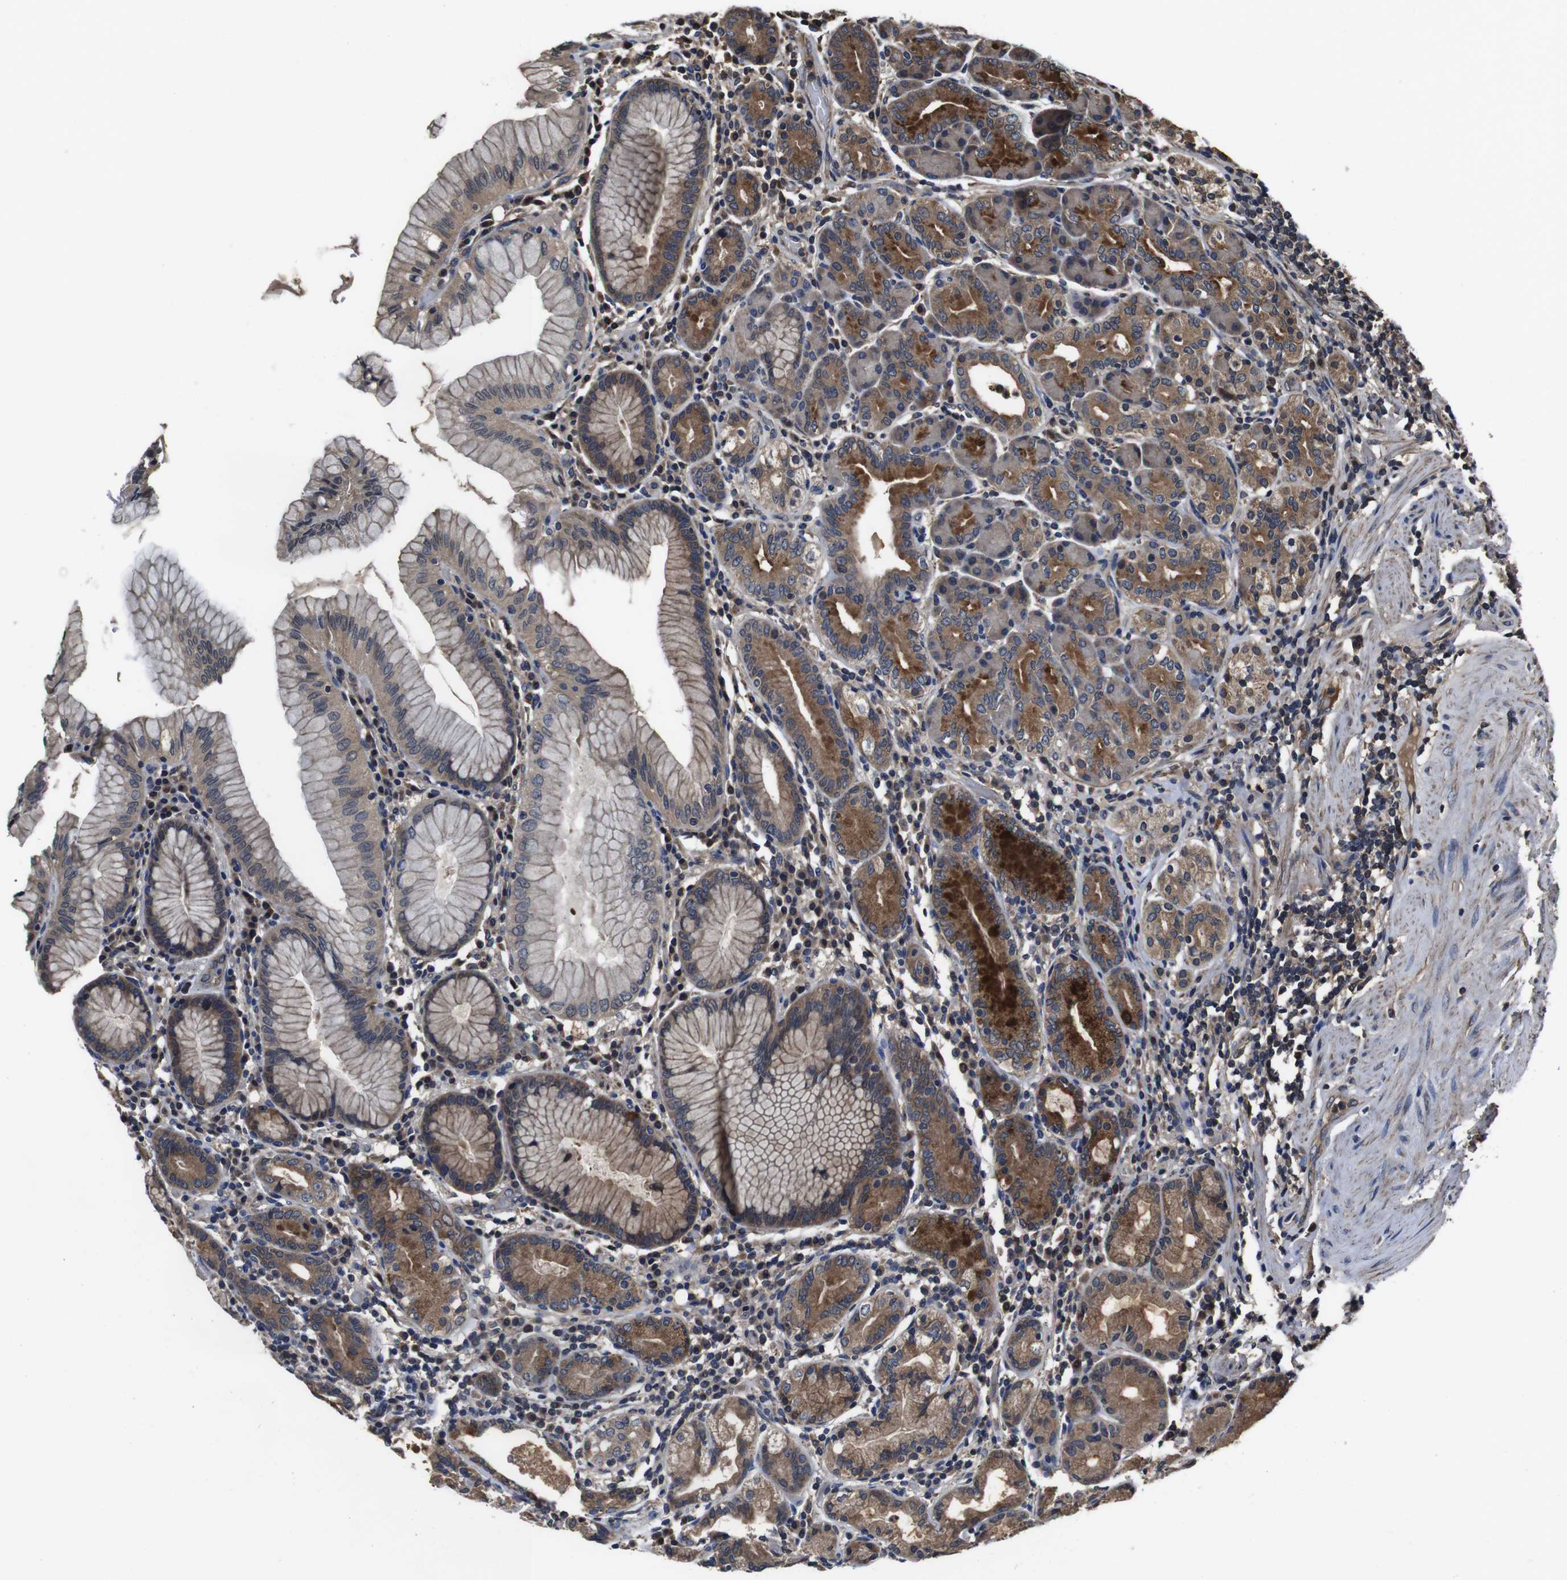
{"staining": {"intensity": "moderate", "quantity": "25%-75%", "location": "cytoplasmic/membranous"}, "tissue": "stomach", "cell_type": "Glandular cells", "image_type": "normal", "snomed": [{"axis": "morphology", "description": "Normal tissue, NOS"}, {"axis": "topography", "description": "Stomach, lower"}], "caption": "Protein staining of unremarkable stomach exhibits moderate cytoplasmic/membranous expression in about 25%-75% of glandular cells.", "gene": "CXCL11", "patient": {"sex": "female", "age": 76}}